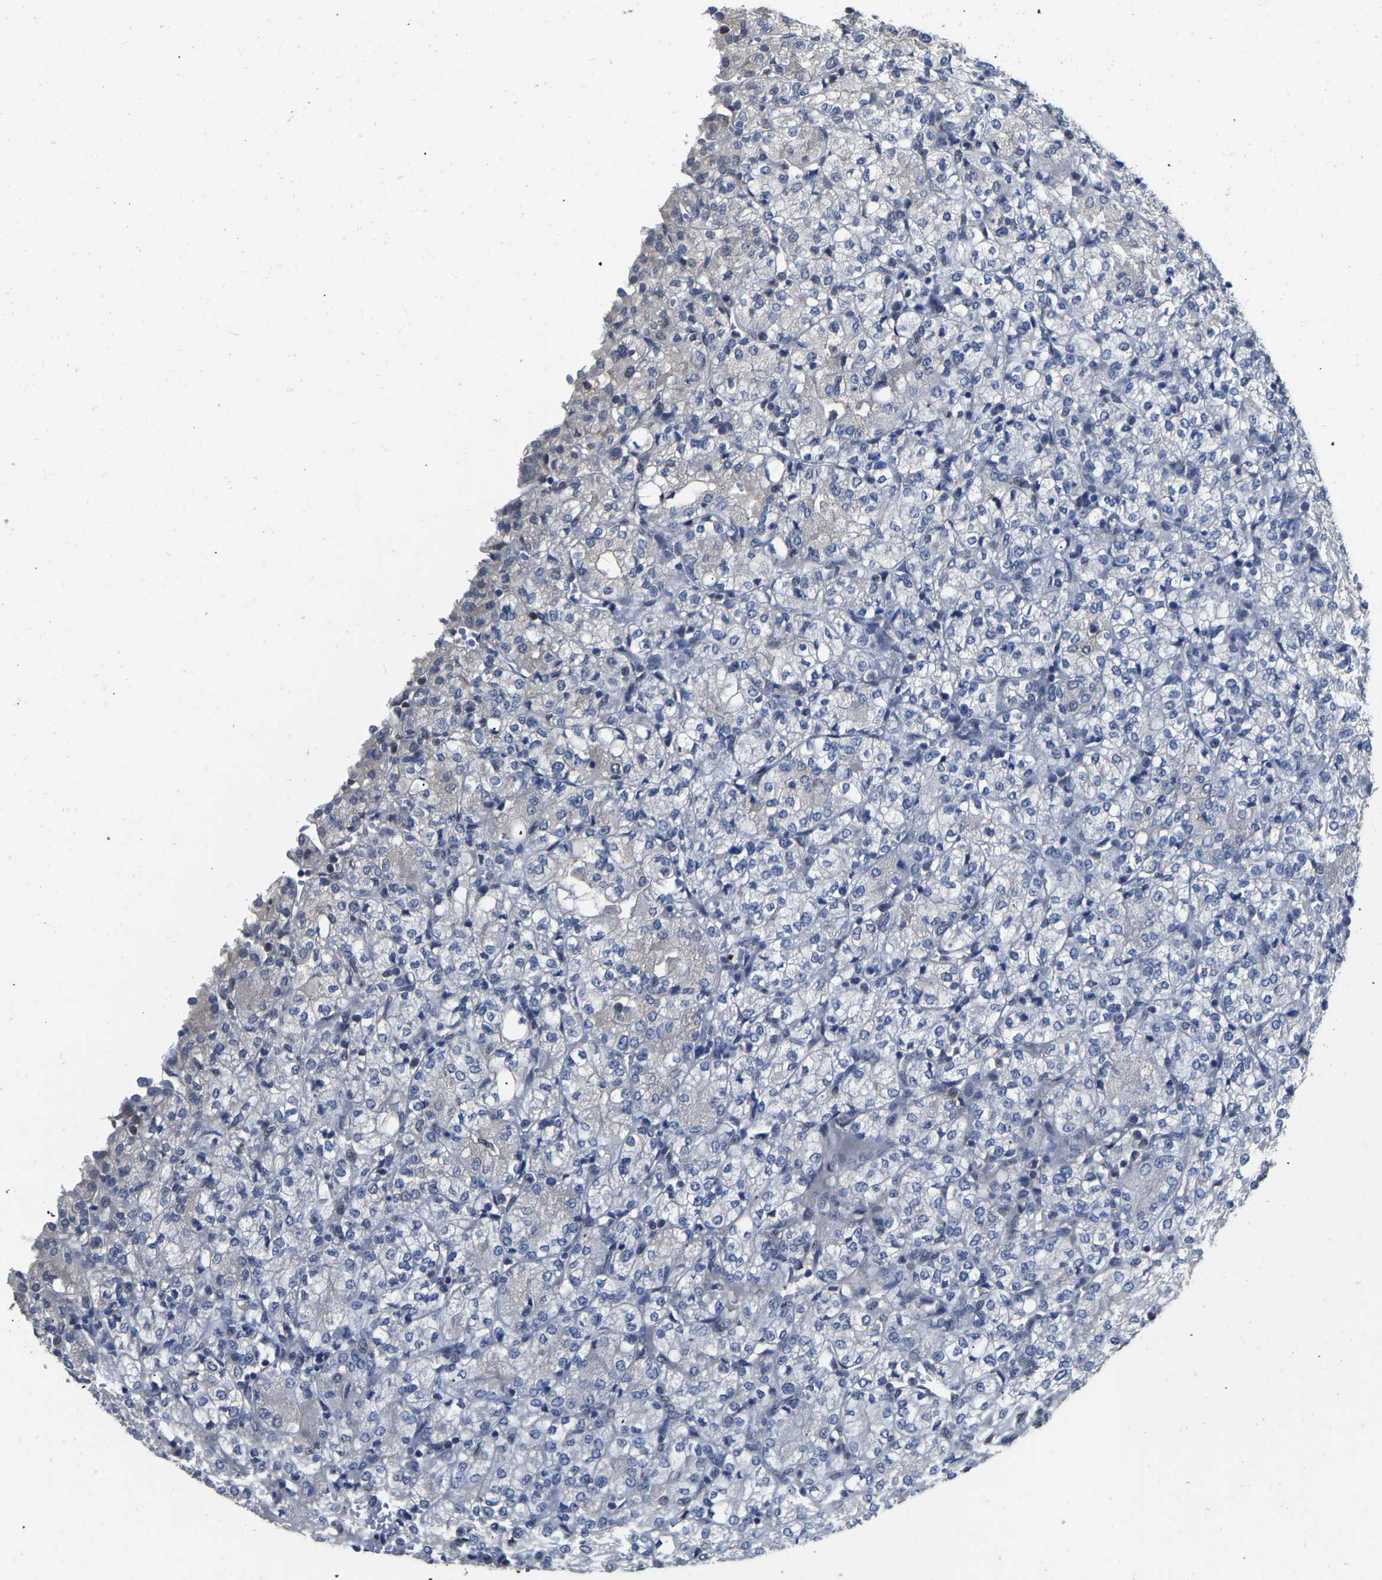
{"staining": {"intensity": "negative", "quantity": "none", "location": "none"}, "tissue": "renal cancer", "cell_type": "Tumor cells", "image_type": "cancer", "snomed": [{"axis": "morphology", "description": "Adenocarcinoma, NOS"}, {"axis": "topography", "description": "Kidney"}], "caption": "High power microscopy photomicrograph of an immunohistochemistry (IHC) micrograph of renal adenocarcinoma, revealing no significant expression in tumor cells.", "gene": "QKI", "patient": {"sex": "male", "age": 77}}